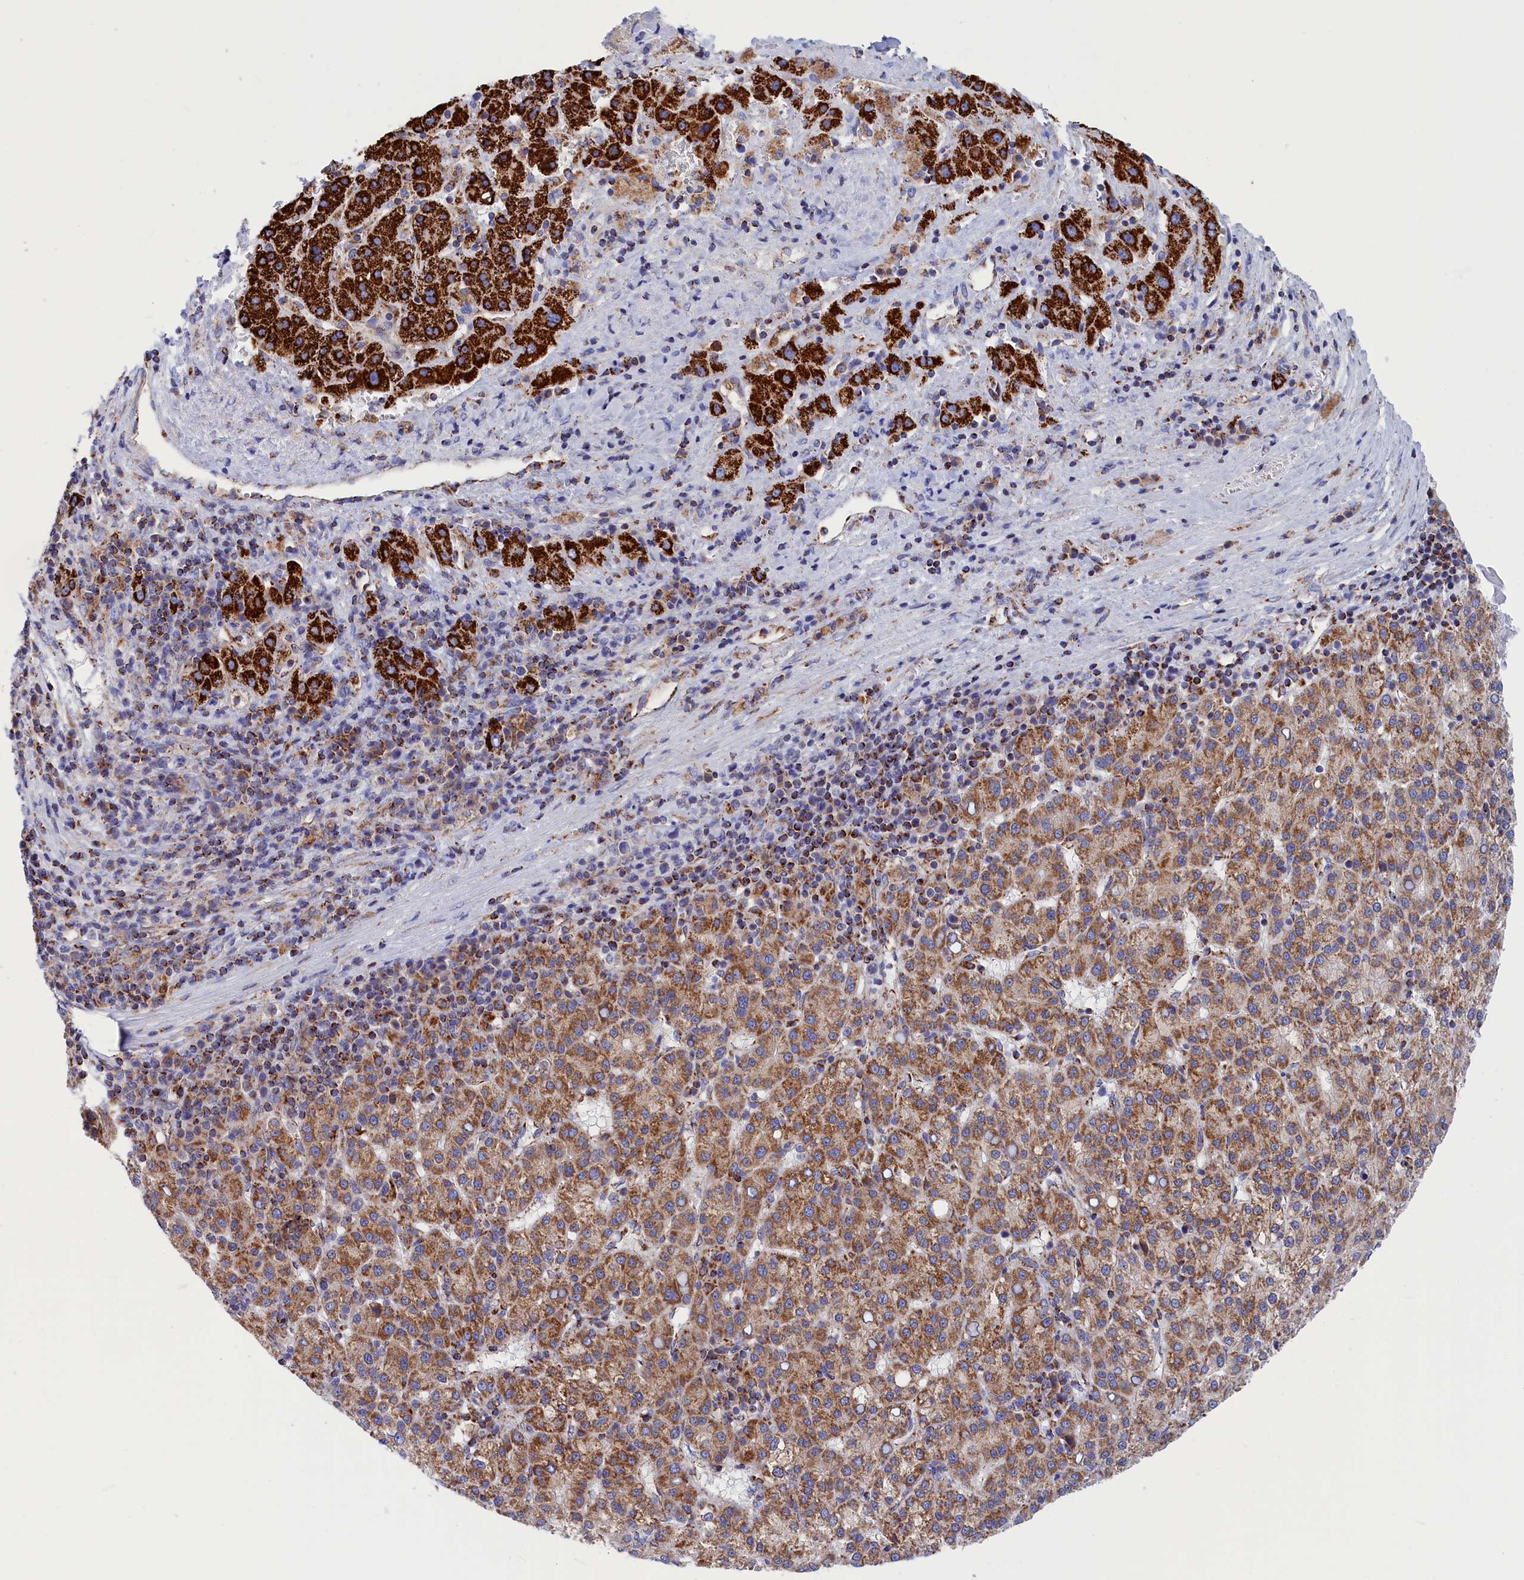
{"staining": {"intensity": "moderate", "quantity": ">75%", "location": "cytoplasmic/membranous"}, "tissue": "liver cancer", "cell_type": "Tumor cells", "image_type": "cancer", "snomed": [{"axis": "morphology", "description": "Carcinoma, Hepatocellular, NOS"}, {"axis": "topography", "description": "Liver"}], "caption": "Liver hepatocellular carcinoma was stained to show a protein in brown. There is medium levels of moderate cytoplasmic/membranous positivity in approximately >75% of tumor cells.", "gene": "WDR83", "patient": {"sex": "female", "age": 58}}